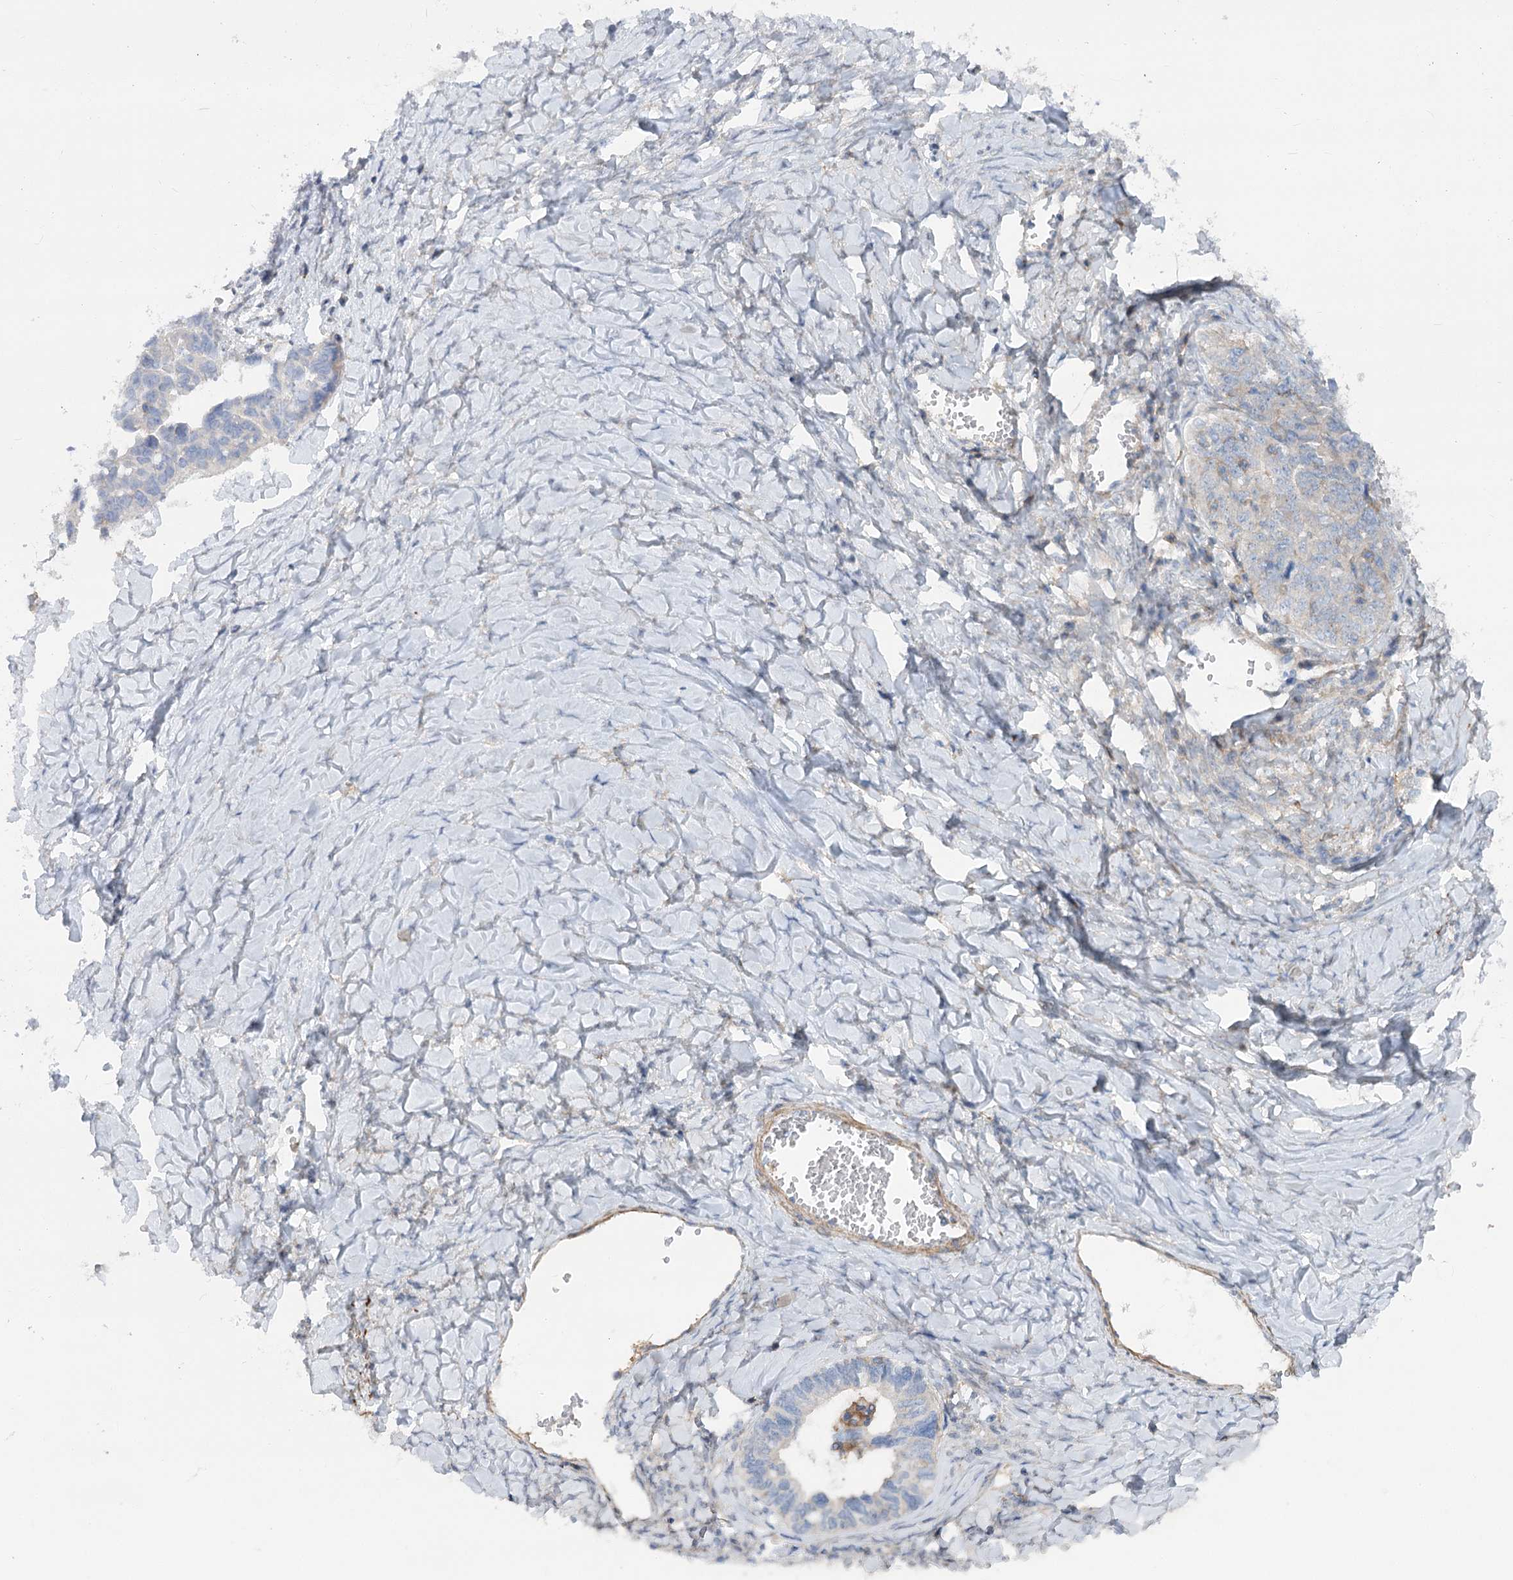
{"staining": {"intensity": "negative", "quantity": "none", "location": "none"}, "tissue": "ovarian cancer", "cell_type": "Tumor cells", "image_type": "cancer", "snomed": [{"axis": "morphology", "description": "Cystadenocarcinoma, serous, NOS"}, {"axis": "topography", "description": "Ovary"}], "caption": "Image shows no significant protein staining in tumor cells of serous cystadenocarcinoma (ovarian).", "gene": "LARP1B", "patient": {"sex": "female", "age": 79}}